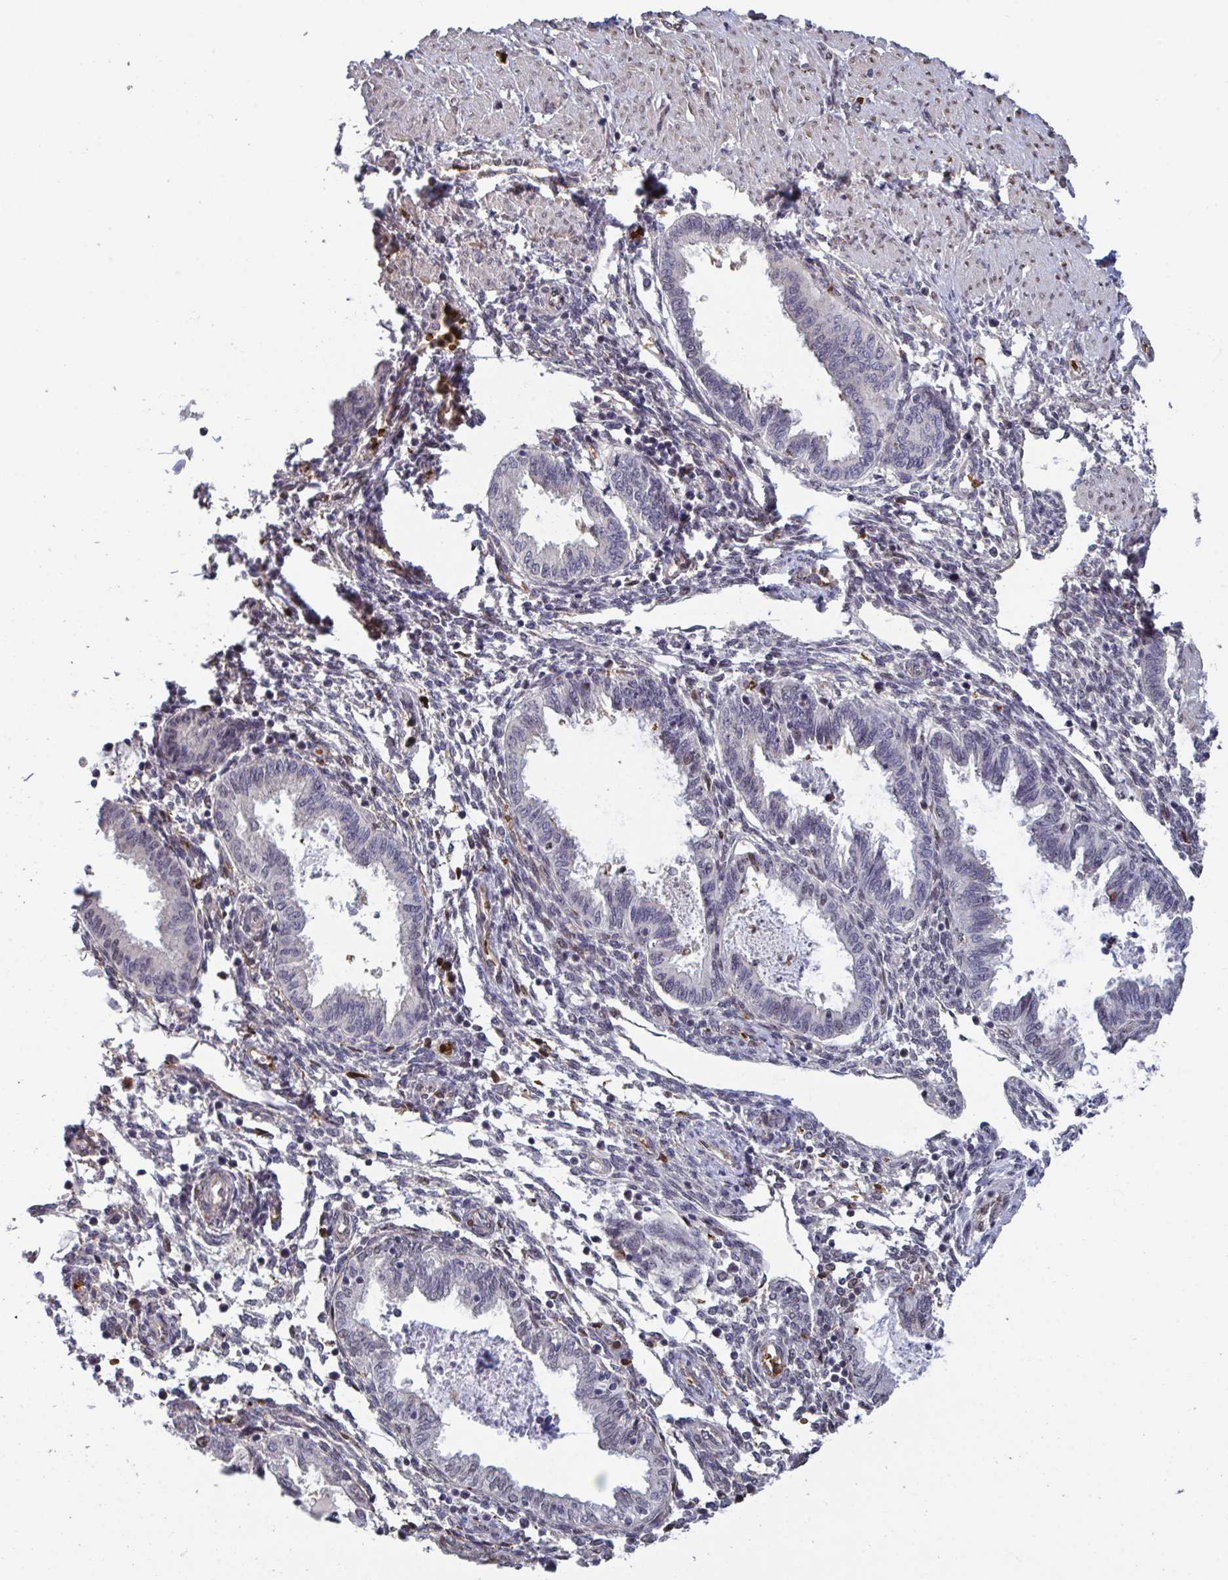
{"staining": {"intensity": "moderate", "quantity": "25%-75%", "location": "cytoplasmic/membranous,nuclear"}, "tissue": "endometrium", "cell_type": "Cells in endometrial stroma", "image_type": "normal", "snomed": [{"axis": "morphology", "description": "Normal tissue, NOS"}, {"axis": "topography", "description": "Endometrium"}], "caption": "Cells in endometrial stroma show moderate cytoplasmic/membranous,nuclear staining in about 25%-75% of cells in normal endometrium. The staining is performed using DAB brown chromogen to label protein expression. The nuclei are counter-stained blue using hematoxylin.", "gene": "PELI1", "patient": {"sex": "female", "age": 33}}